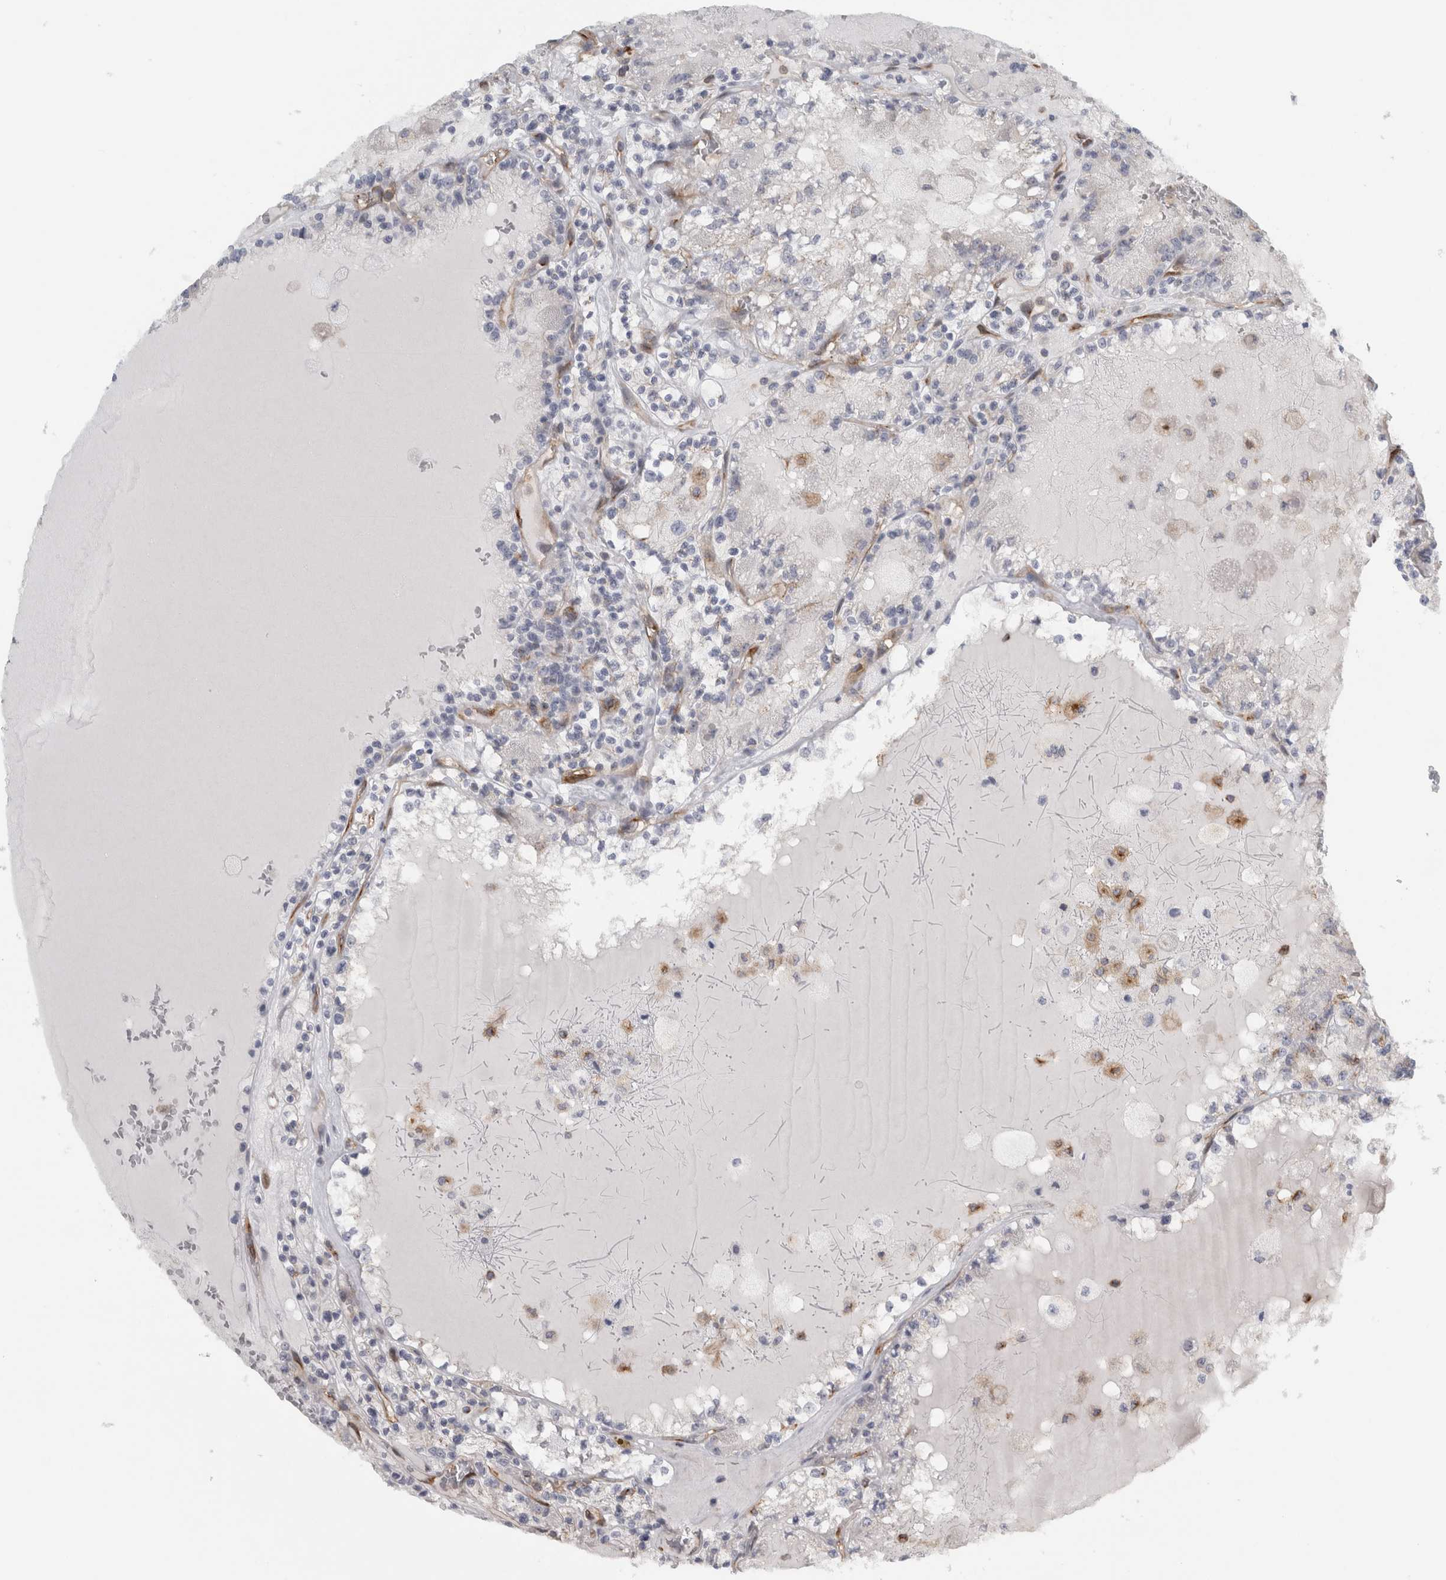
{"staining": {"intensity": "weak", "quantity": "<25%", "location": "cytoplasmic/membranous"}, "tissue": "renal cancer", "cell_type": "Tumor cells", "image_type": "cancer", "snomed": [{"axis": "morphology", "description": "Adenocarcinoma, NOS"}, {"axis": "topography", "description": "Kidney"}], "caption": "The image reveals no significant staining in tumor cells of renal cancer.", "gene": "PEX6", "patient": {"sex": "female", "age": 56}}